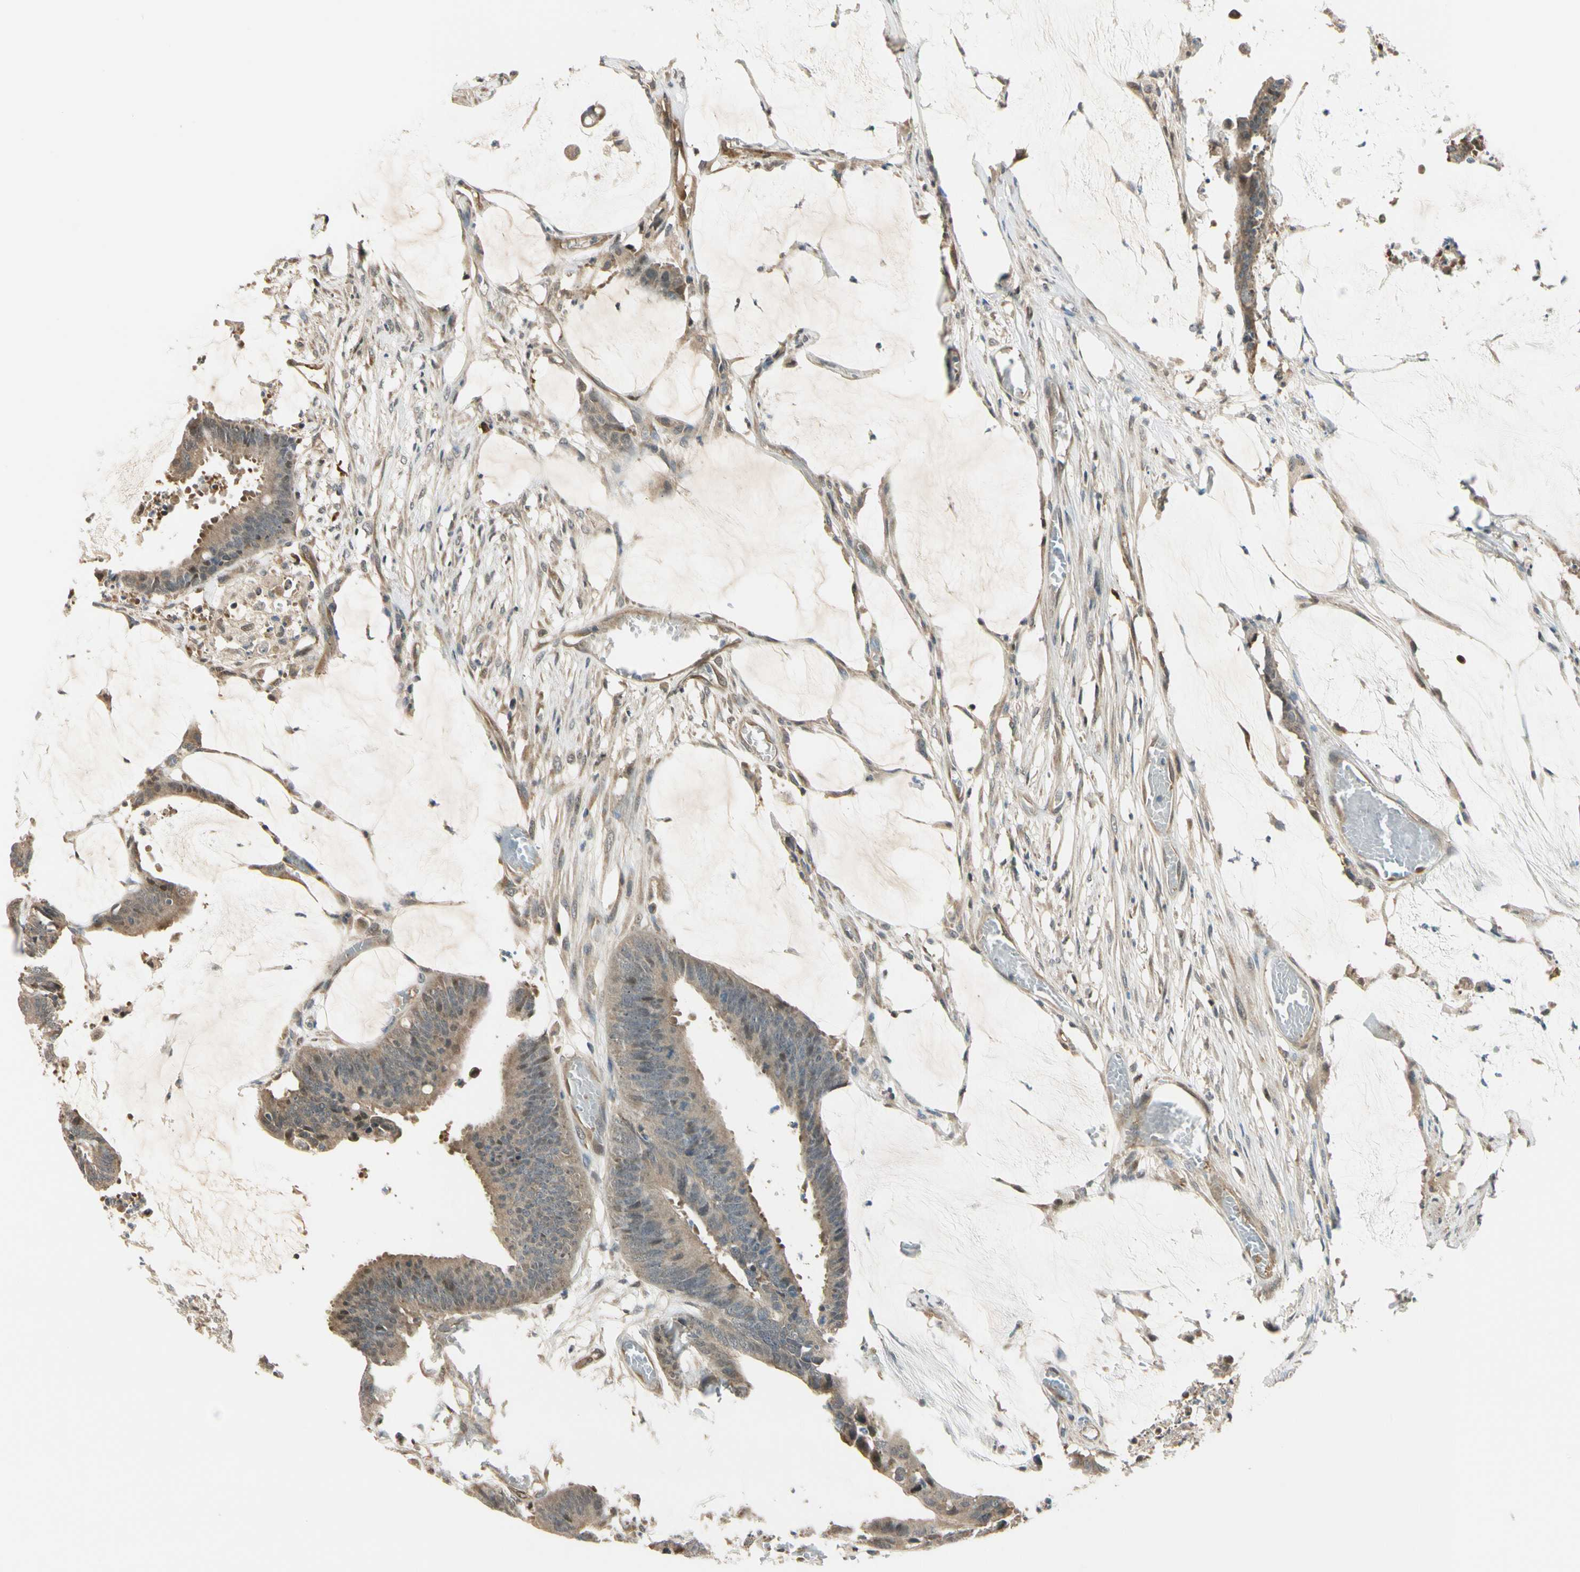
{"staining": {"intensity": "weak", "quantity": ">75%", "location": "cytoplasmic/membranous,nuclear"}, "tissue": "colorectal cancer", "cell_type": "Tumor cells", "image_type": "cancer", "snomed": [{"axis": "morphology", "description": "Adenocarcinoma, NOS"}, {"axis": "topography", "description": "Rectum"}], "caption": "Colorectal cancer stained for a protein shows weak cytoplasmic/membranous and nuclear positivity in tumor cells. The protein is shown in brown color, while the nuclei are stained blue.", "gene": "RASGRF1", "patient": {"sex": "female", "age": 66}}